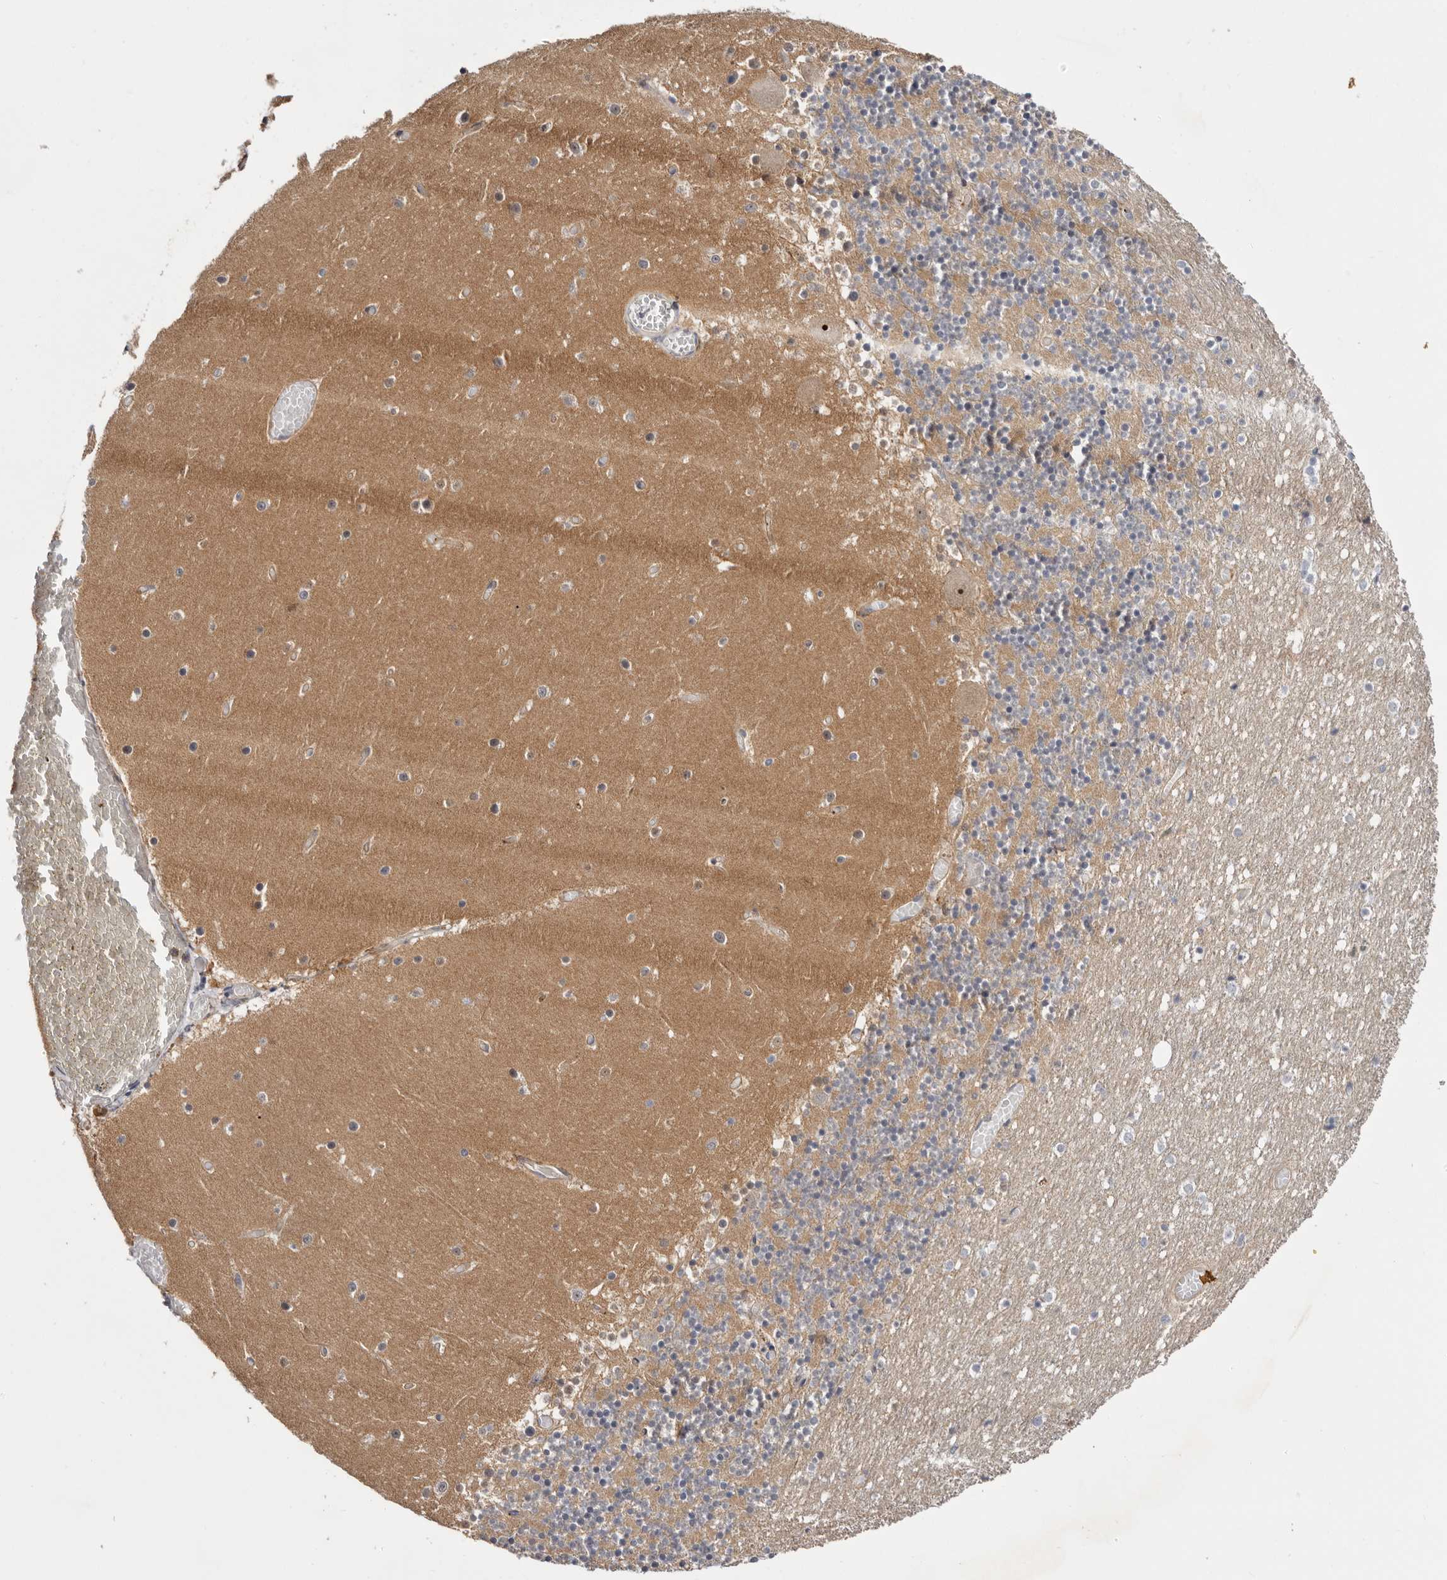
{"staining": {"intensity": "weak", "quantity": "25%-75%", "location": "cytoplasmic/membranous"}, "tissue": "cerebellum", "cell_type": "Cells in granular layer", "image_type": "normal", "snomed": [{"axis": "morphology", "description": "Normal tissue, NOS"}, {"axis": "topography", "description": "Cerebellum"}], "caption": "Immunohistochemical staining of unremarkable cerebellum displays weak cytoplasmic/membranous protein expression in about 25%-75% of cells in granular layer.", "gene": "PANK4", "patient": {"sex": "female", "age": 28}}